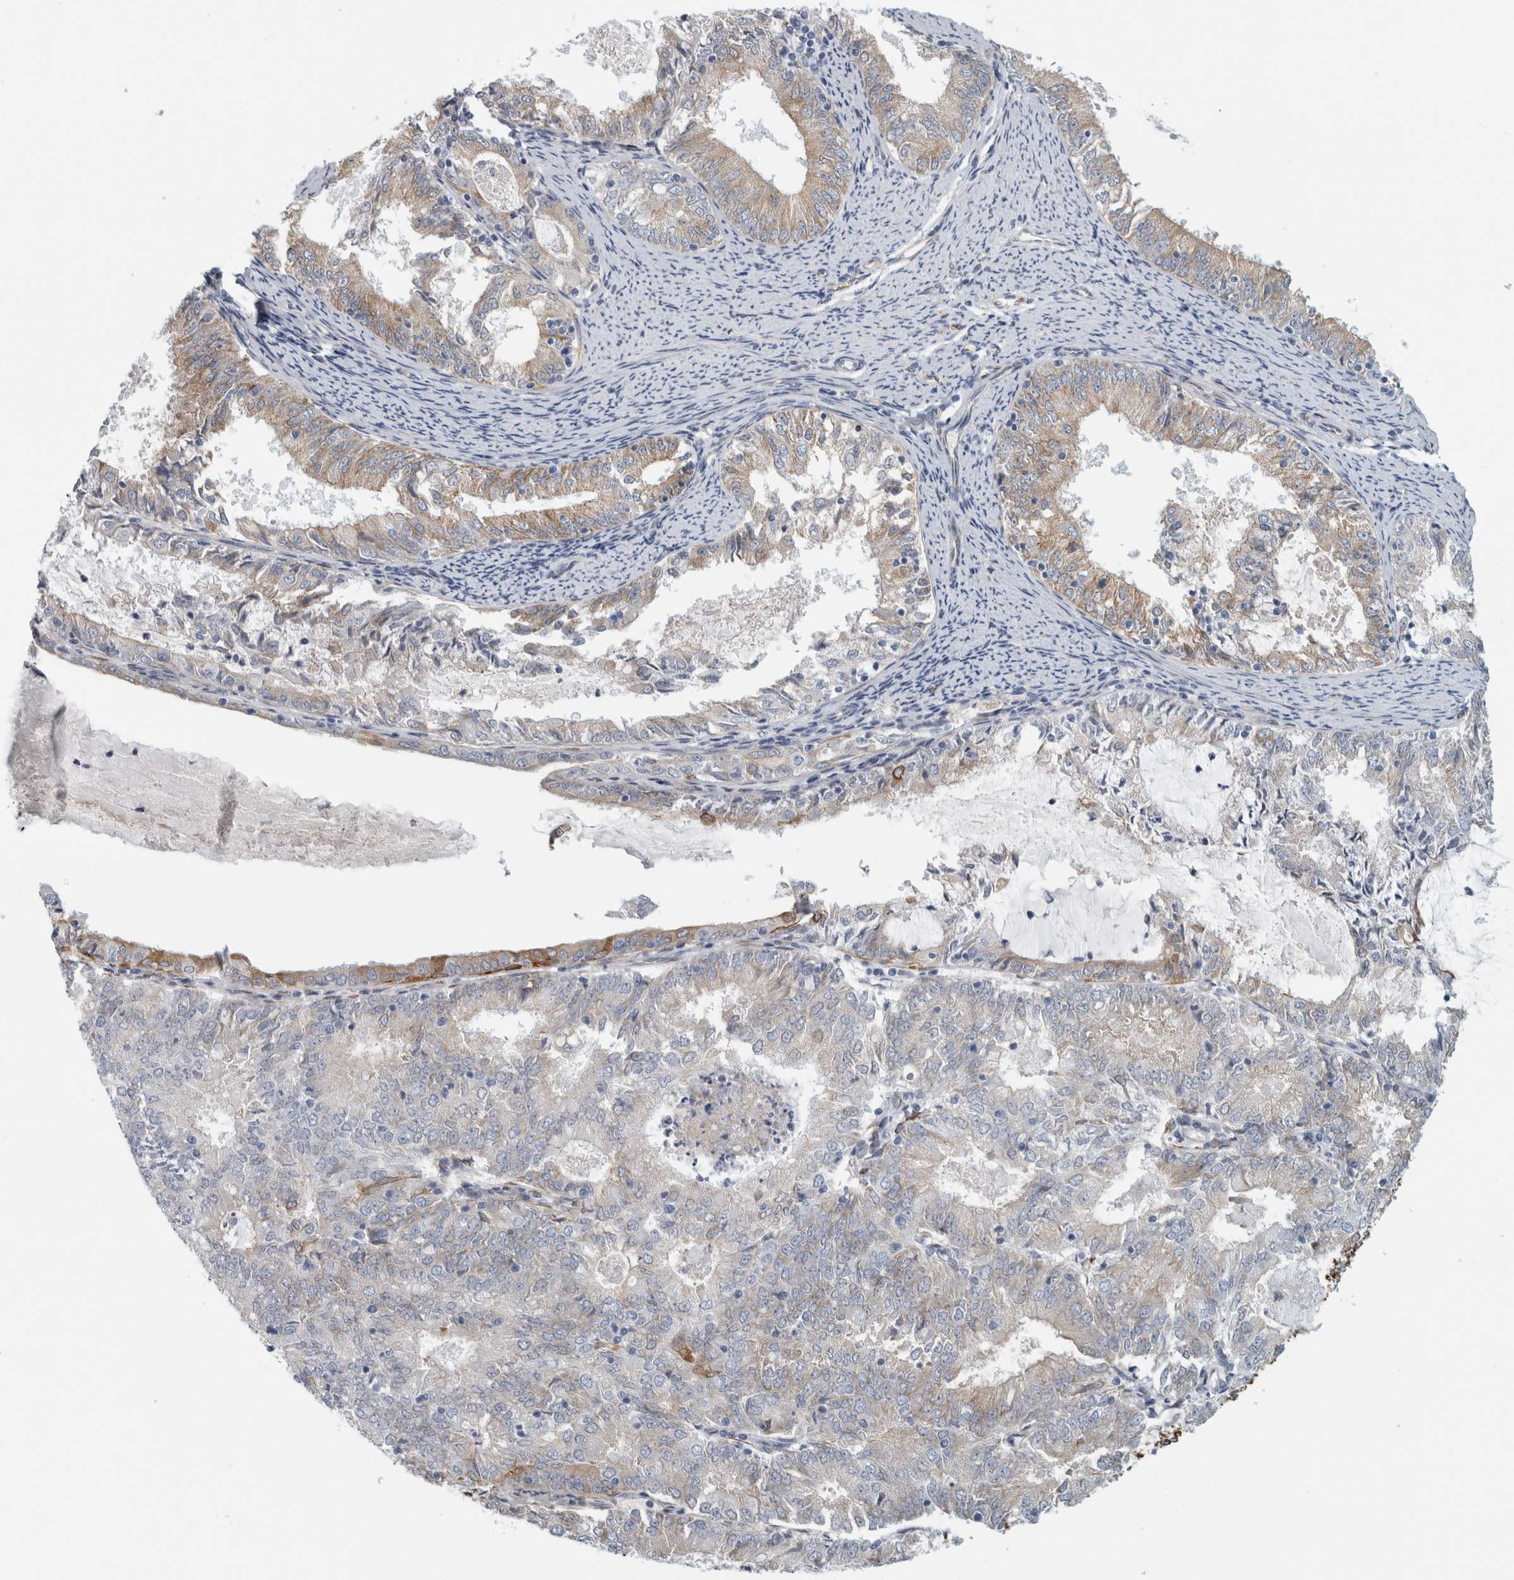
{"staining": {"intensity": "weak", "quantity": "<25%", "location": "cytoplasmic/membranous"}, "tissue": "endometrial cancer", "cell_type": "Tumor cells", "image_type": "cancer", "snomed": [{"axis": "morphology", "description": "Adenocarcinoma, NOS"}, {"axis": "topography", "description": "Endometrium"}], "caption": "A photomicrograph of human endometrial adenocarcinoma is negative for staining in tumor cells. (Immunohistochemistry, brightfield microscopy, high magnification).", "gene": "B3GNT3", "patient": {"sex": "female", "age": 57}}